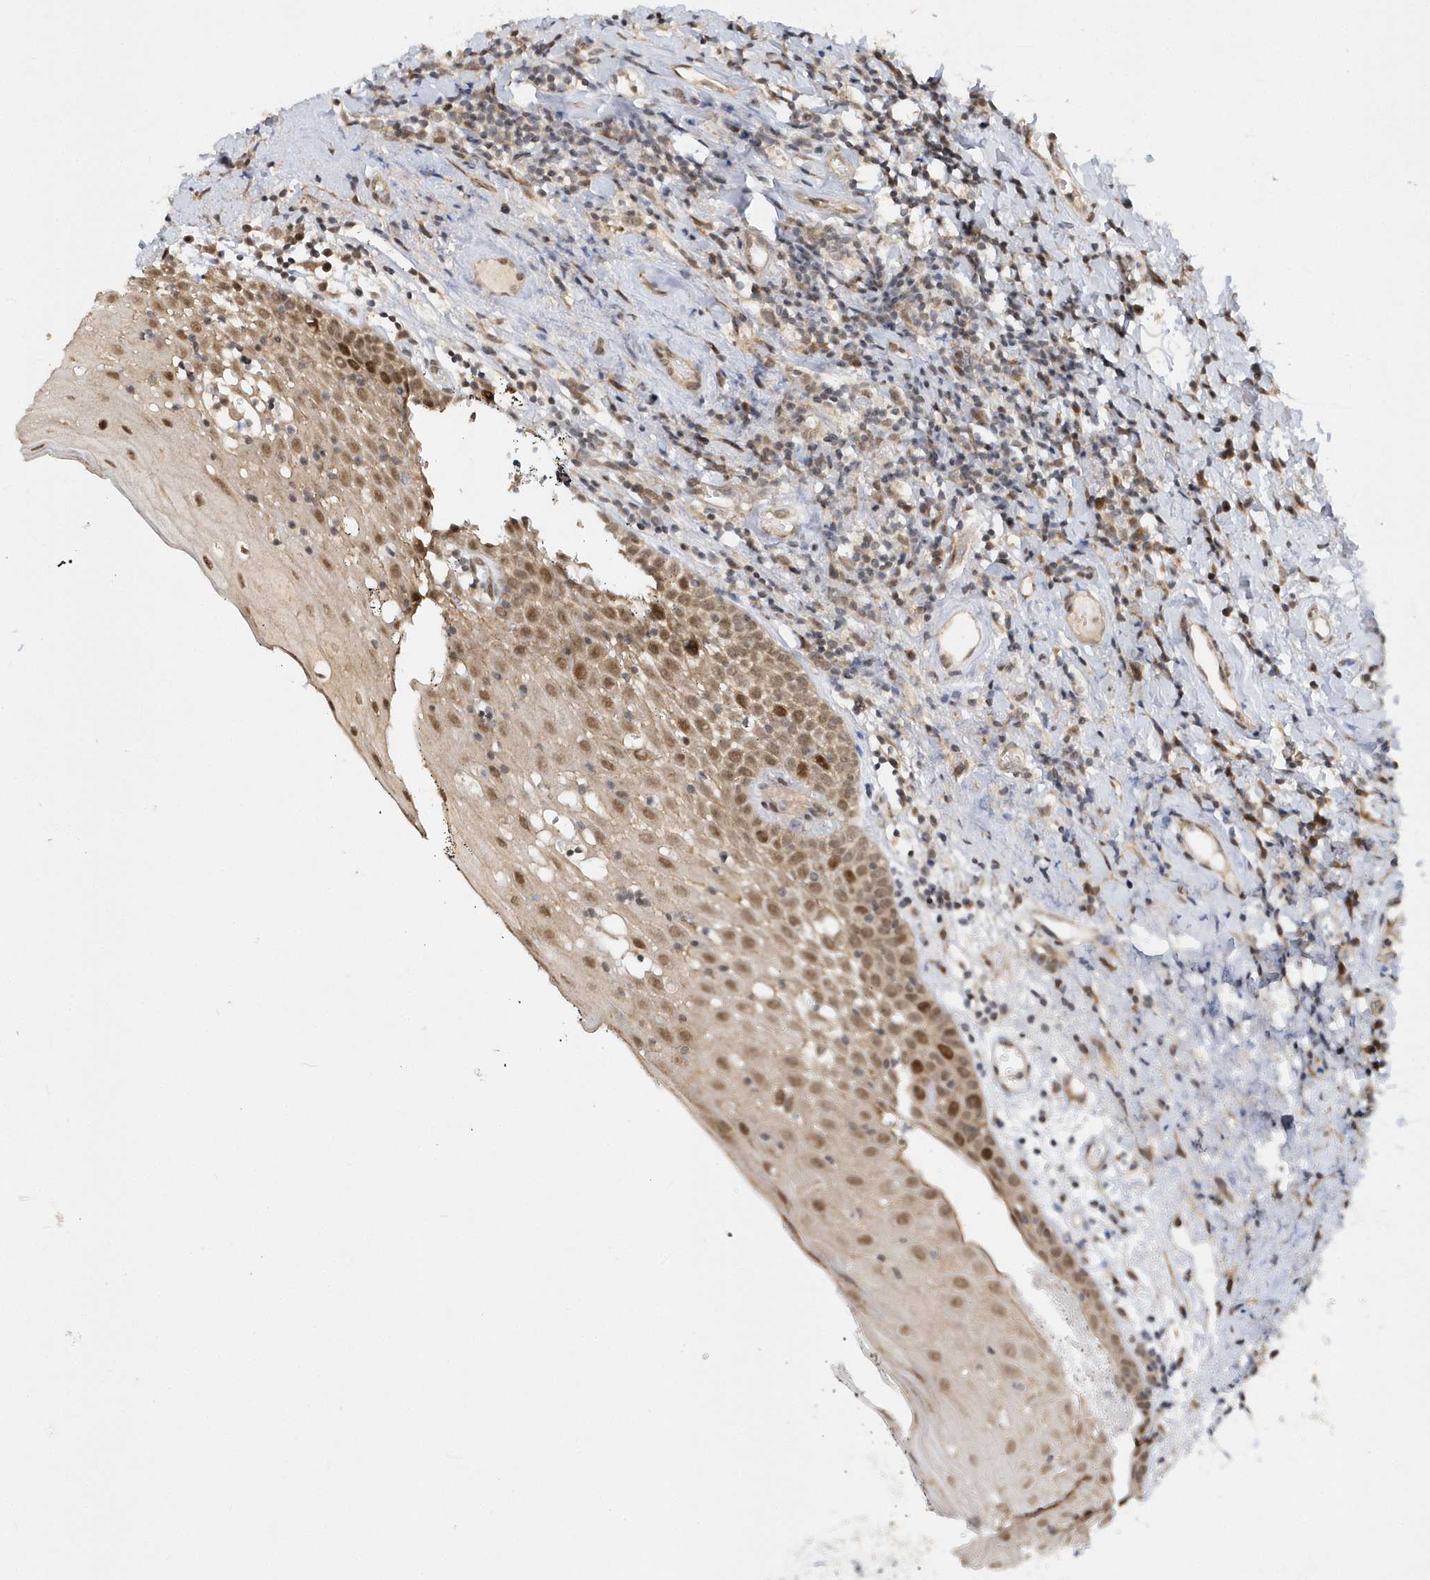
{"staining": {"intensity": "moderate", "quantity": "25%-75%", "location": "nuclear"}, "tissue": "oral mucosa", "cell_type": "Squamous epithelial cells", "image_type": "normal", "snomed": [{"axis": "morphology", "description": "Normal tissue, NOS"}, {"axis": "topography", "description": "Oral tissue"}], "caption": "A high-resolution image shows immunohistochemistry staining of benign oral mucosa, which reveals moderate nuclear positivity in about 25%-75% of squamous epithelial cells.", "gene": "MXI1", "patient": {"sex": "male", "age": 74}}